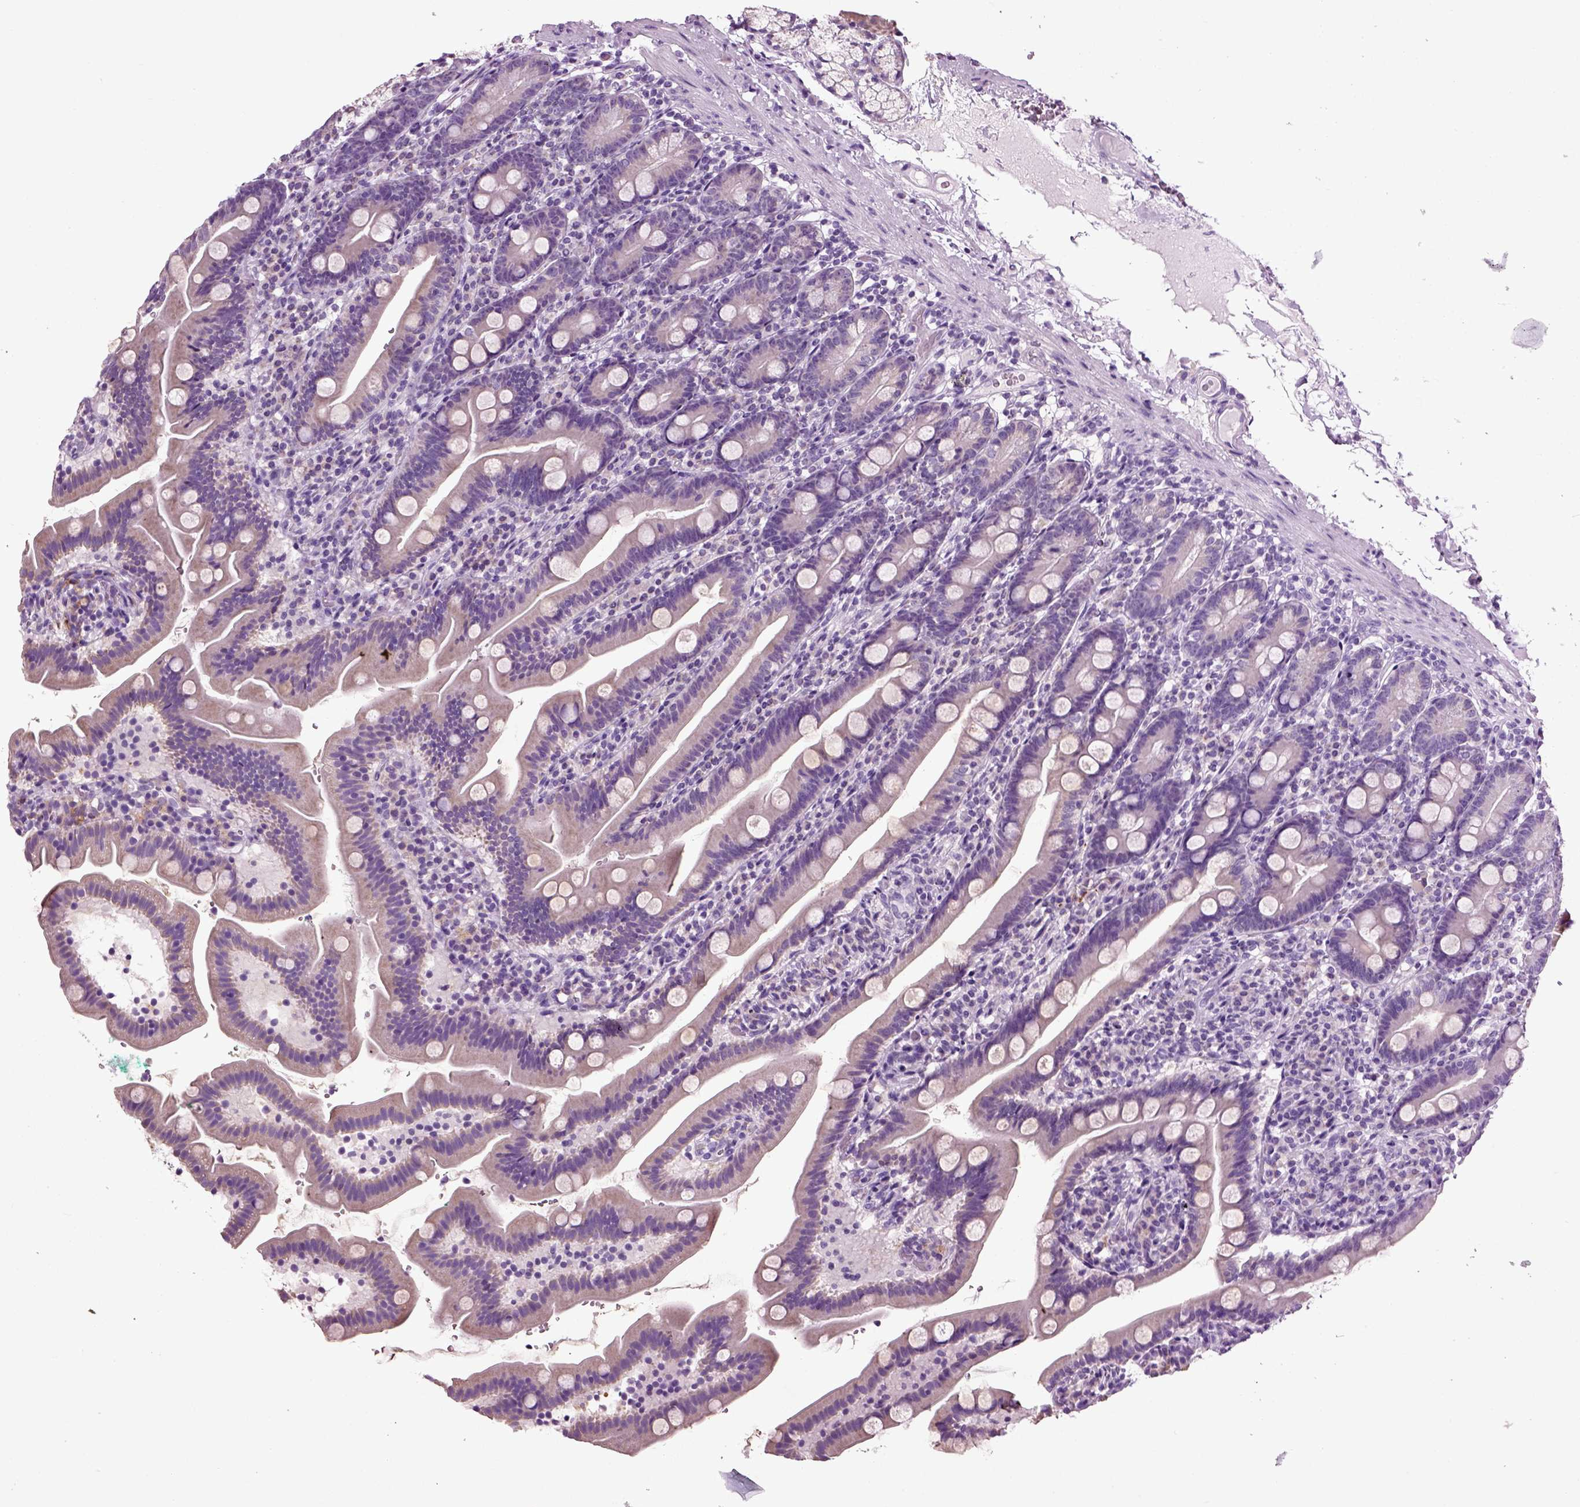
{"staining": {"intensity": "negative", "quantity": "none", "location": "none"}, "tissue": "duodenum", "cell_type": "Glandular cells", "image_type": "normal", "snomed": [{"axis": "morphology", "description": "Normal tissue, NOS"}, {"axis": "topography", "description": "Duodenum"}], "caption": "IHC histopathology image of normal duodenum: duodenum stained with DAB shows no significant protein positivity in glandular cells. The staining is performed using DAB (3,3'-diaminobenzidine) brown chromogen with nuclei counter-stained in using hematoxylin.", "gene": "DNAH10", "patient": {"sex": "female", "age": 67}}